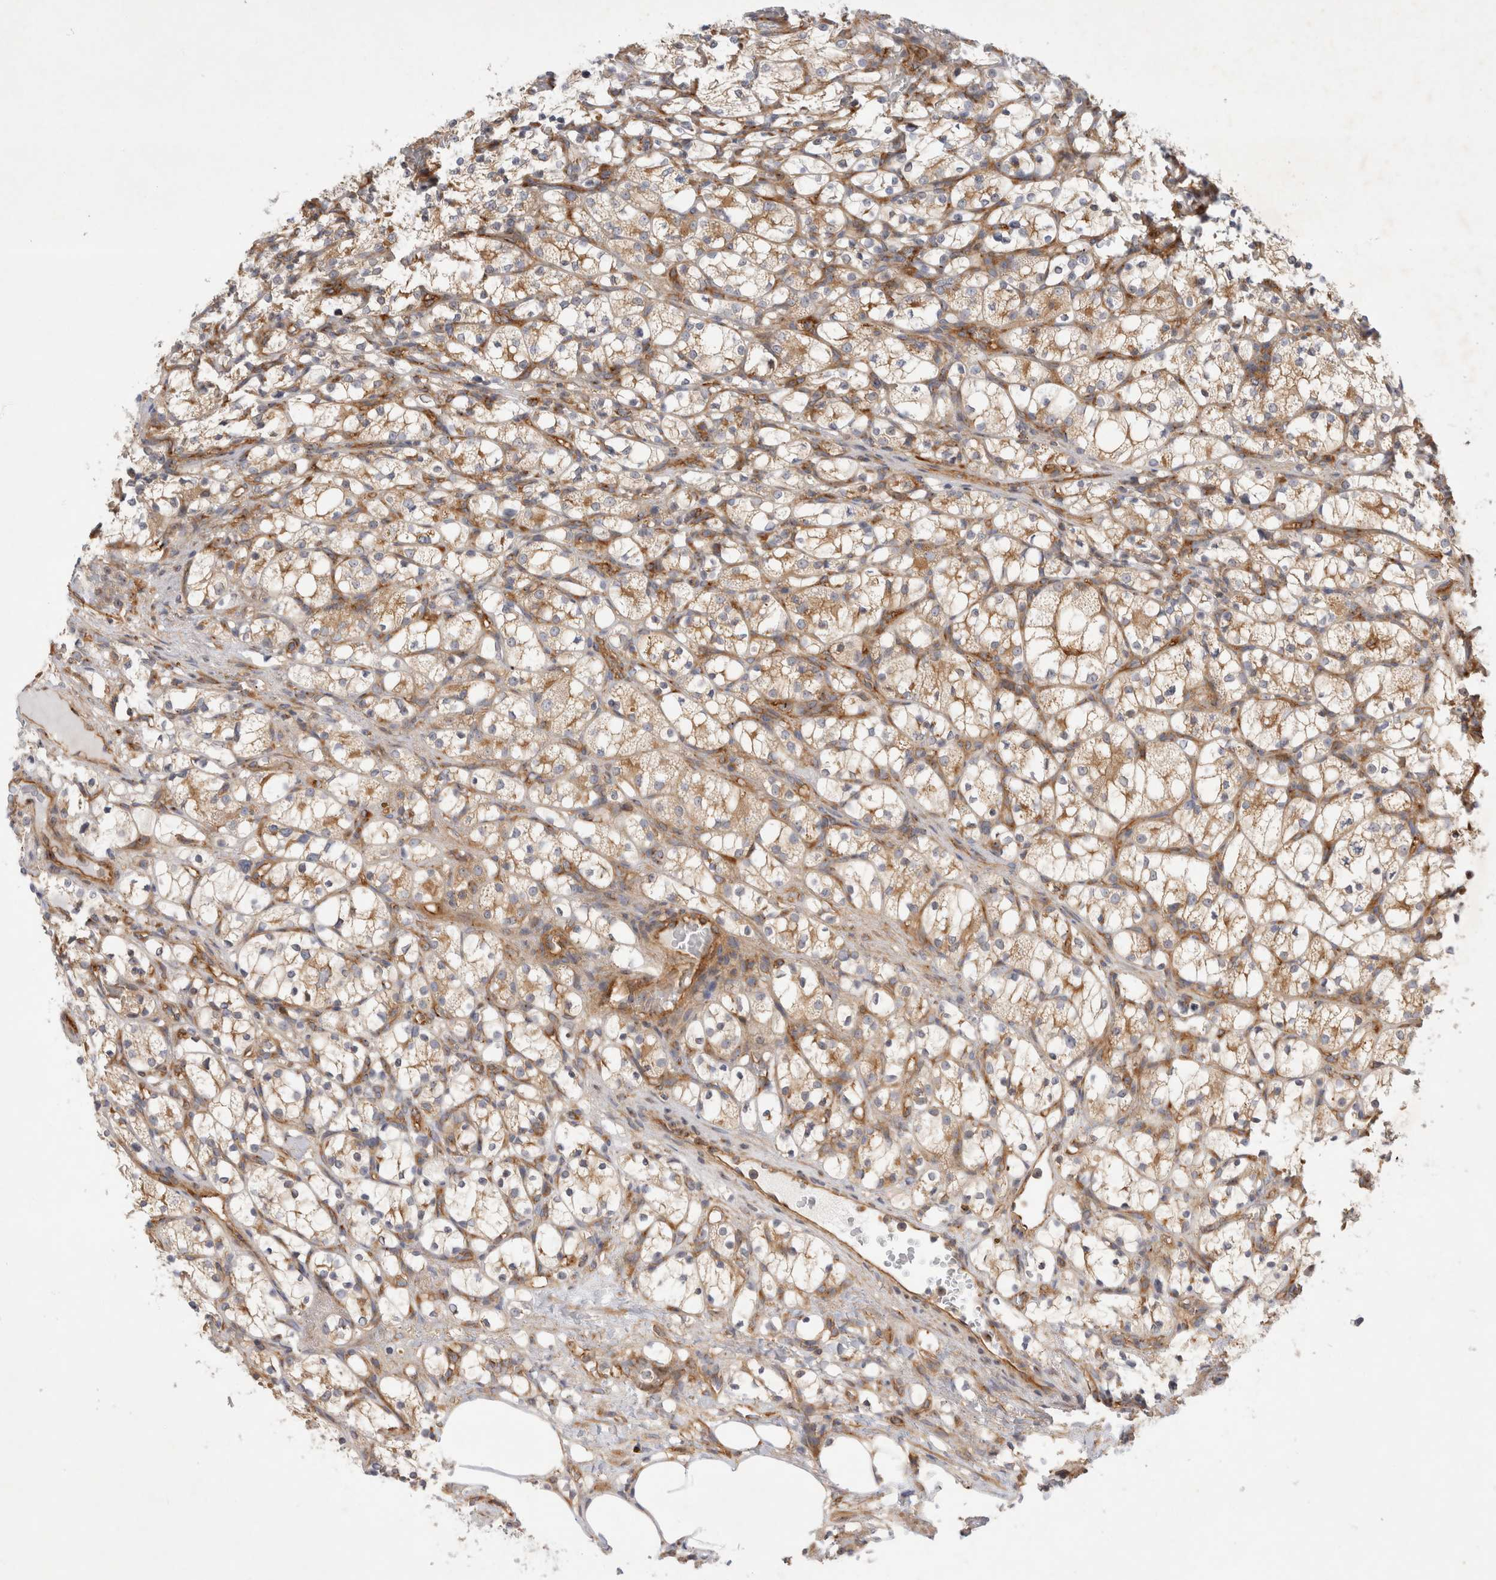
{"staining": {"intensity": "moderate", "quantity": ">75%", "location": "cytoplasmic/membranous"}, "tissue": "renal cancer", "cell_type": "Tumor cells", "image_type": "cancer", "snomed": [{"axis": "morphology", "description": "Adenocarcinoma, NOS"}, {"axis": "topography", "description": "Kidney"}], "caption": "Renal adenocarcinoma stained for a protein (brown) exhibits moderate cytoplasmic/membranous positive expression in approximately >75% of tumor cells.", "gene": "GPR150", "patient": {"sex": "female", "age": 69}}